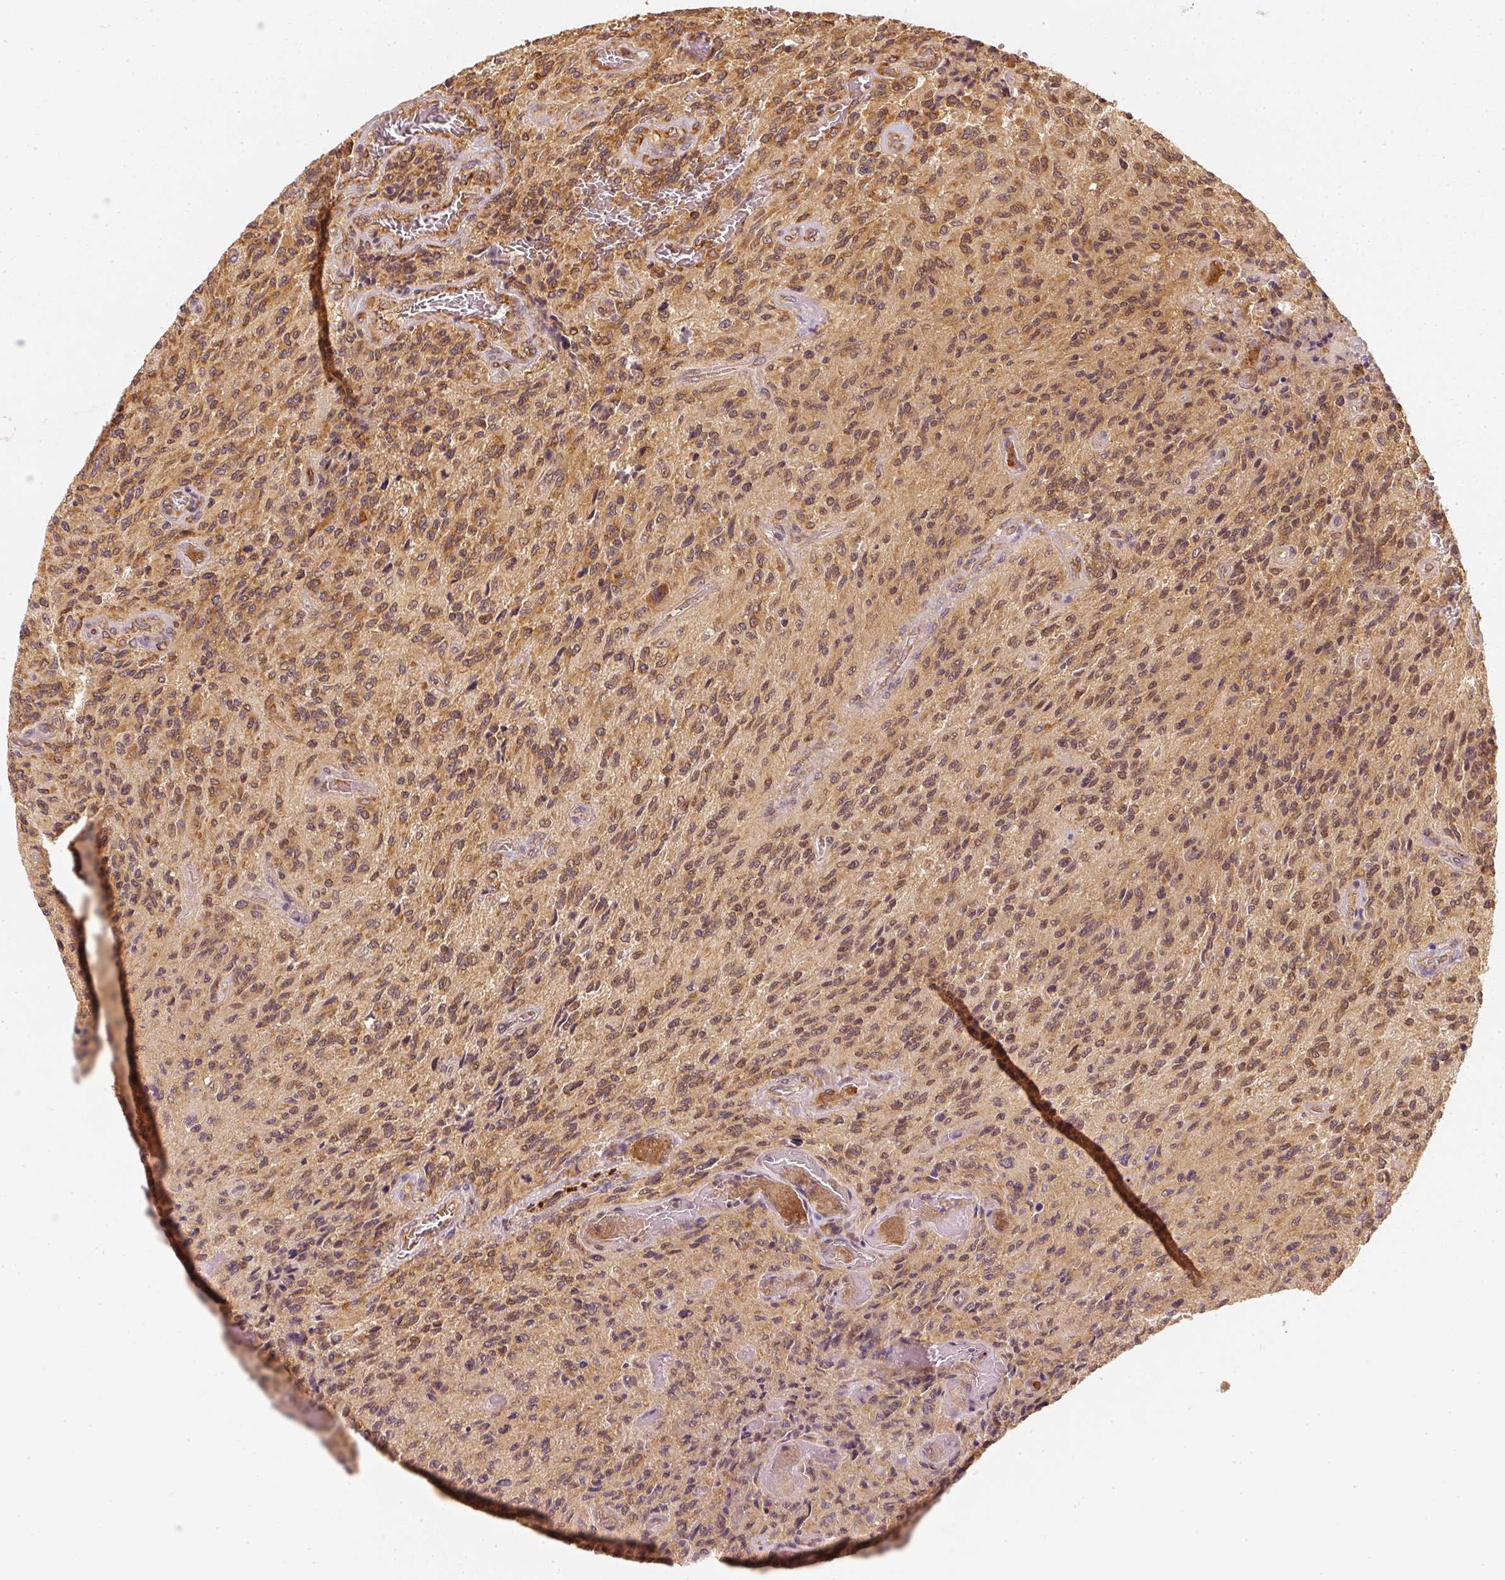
{"staining": {"intensity": "moderate", "quantity": ">75%", "location": "cytoplasmic/membranous"}, "tissue": "glioma", "cell_type": "Tumor cells", "image_type": "cancer", "snomed": [{"axis": "morphology", "description": "Normal tissue, NOS"}, {"axis": "morphology", "description": "Glioma, malignant, High grade"}, {"axis": "topography", "description": "Cerebral cortex"}], "caption": "DAB immunohistochemical staining of glioma shows moderate cytoplasmic/membranous protein staining in approximately >75% of tumor cells.", "gene": "EEF1A2", "patient": {"sex": "male", "age": 56}}